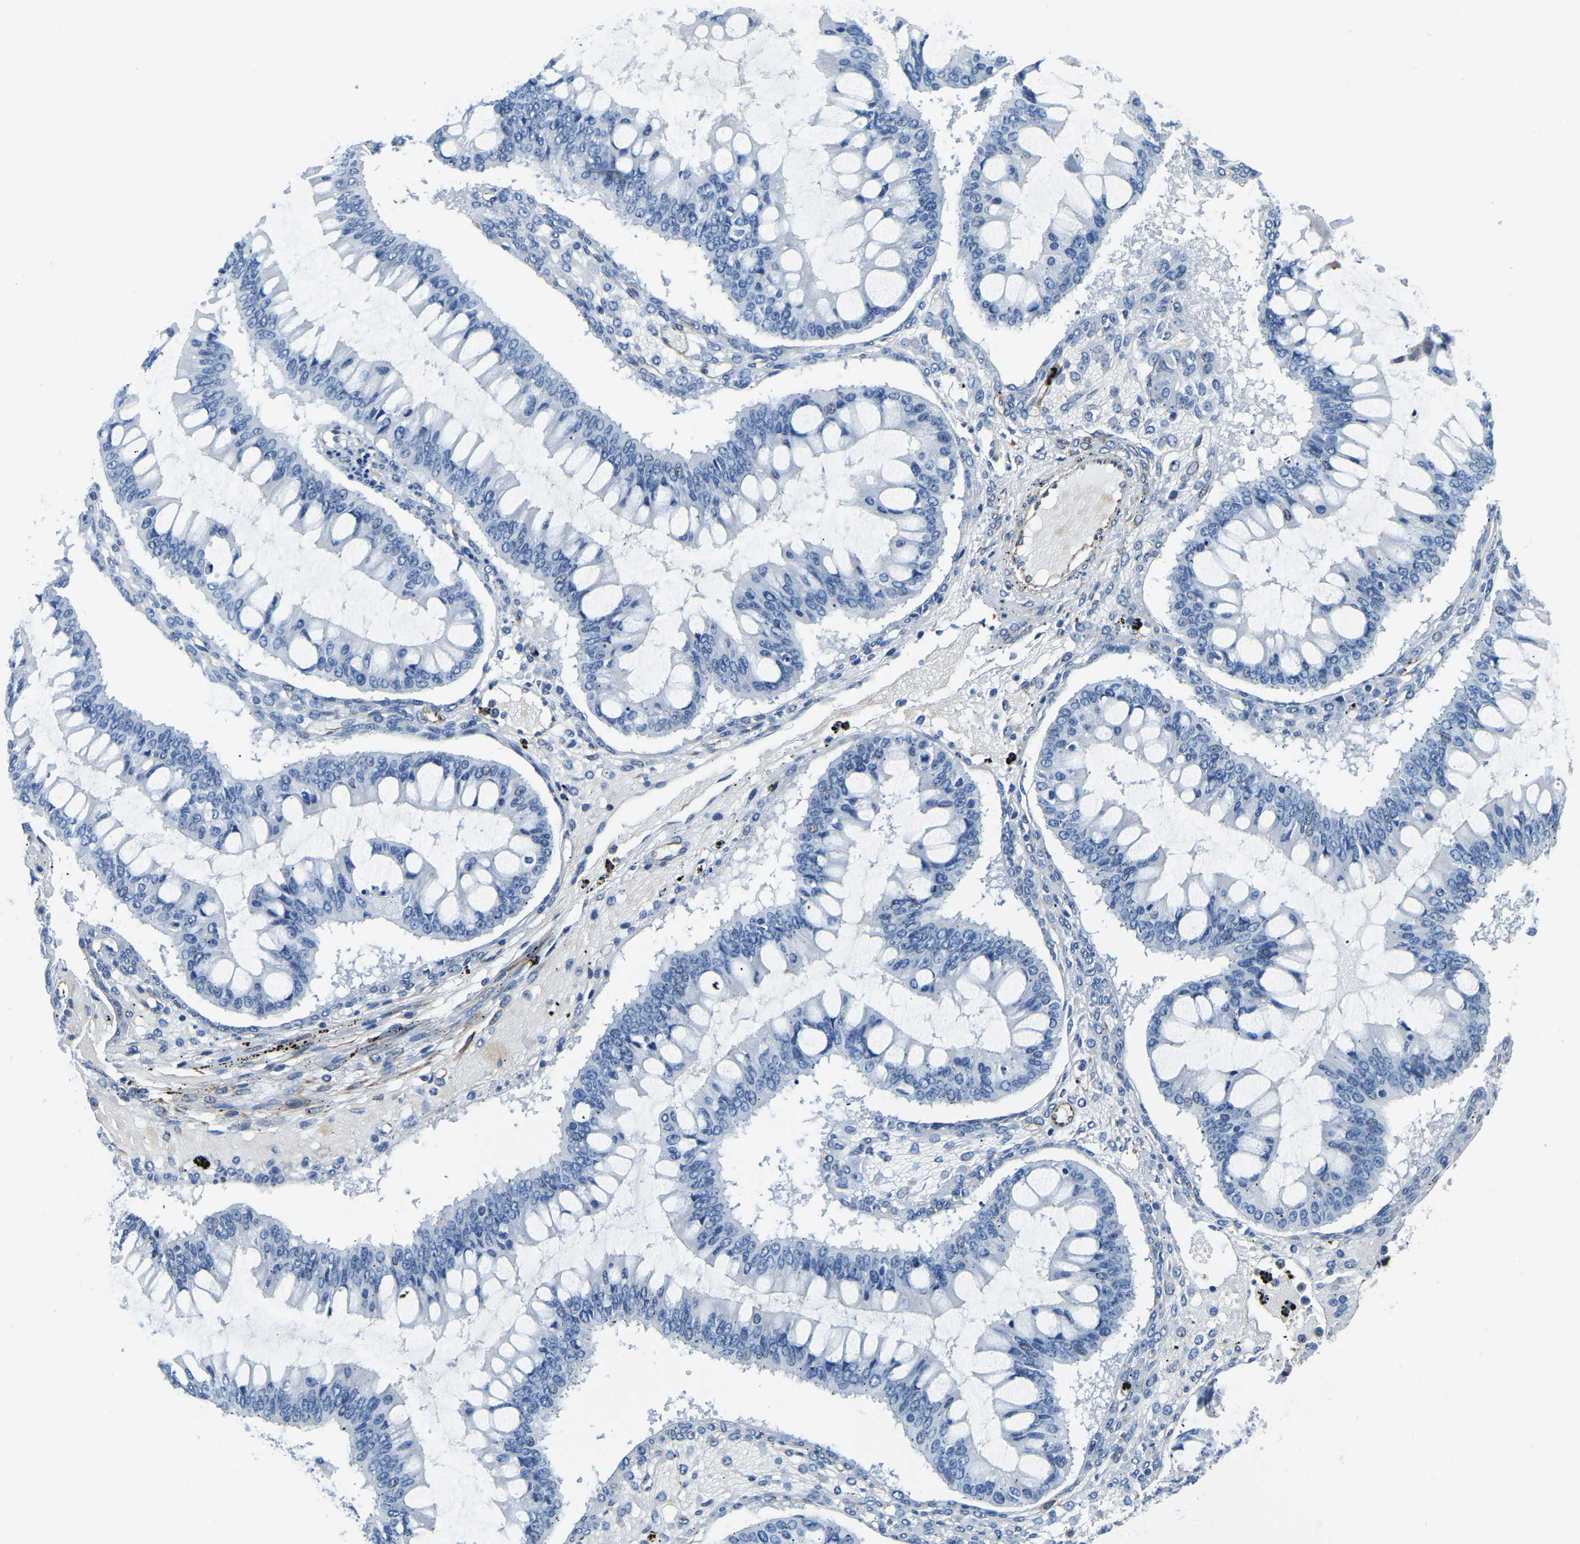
{"staining": {"intensity": "negative", "quantity": "none", "location": "none"}, "tissue": "ovarian cancer", "cell_type": "Tumor cells", "image_type": "cancer", "snomed": [{"axis": "morphology", "description": "Cystadenocarcinoma, mucinous, NOS"}, {"axis": "topography", "description": "Ovary"}], "caption": "An image of human mucinous cystadenocarcinoma (ovarian) is negative for staining in tumor cells. Brightfield microscopy of IHC stained with DAB (brown) and hematoxylin (blue), captured at high magnification.", "gene": "MS4A3", "patient": {"sex": "female", "age": 73}}